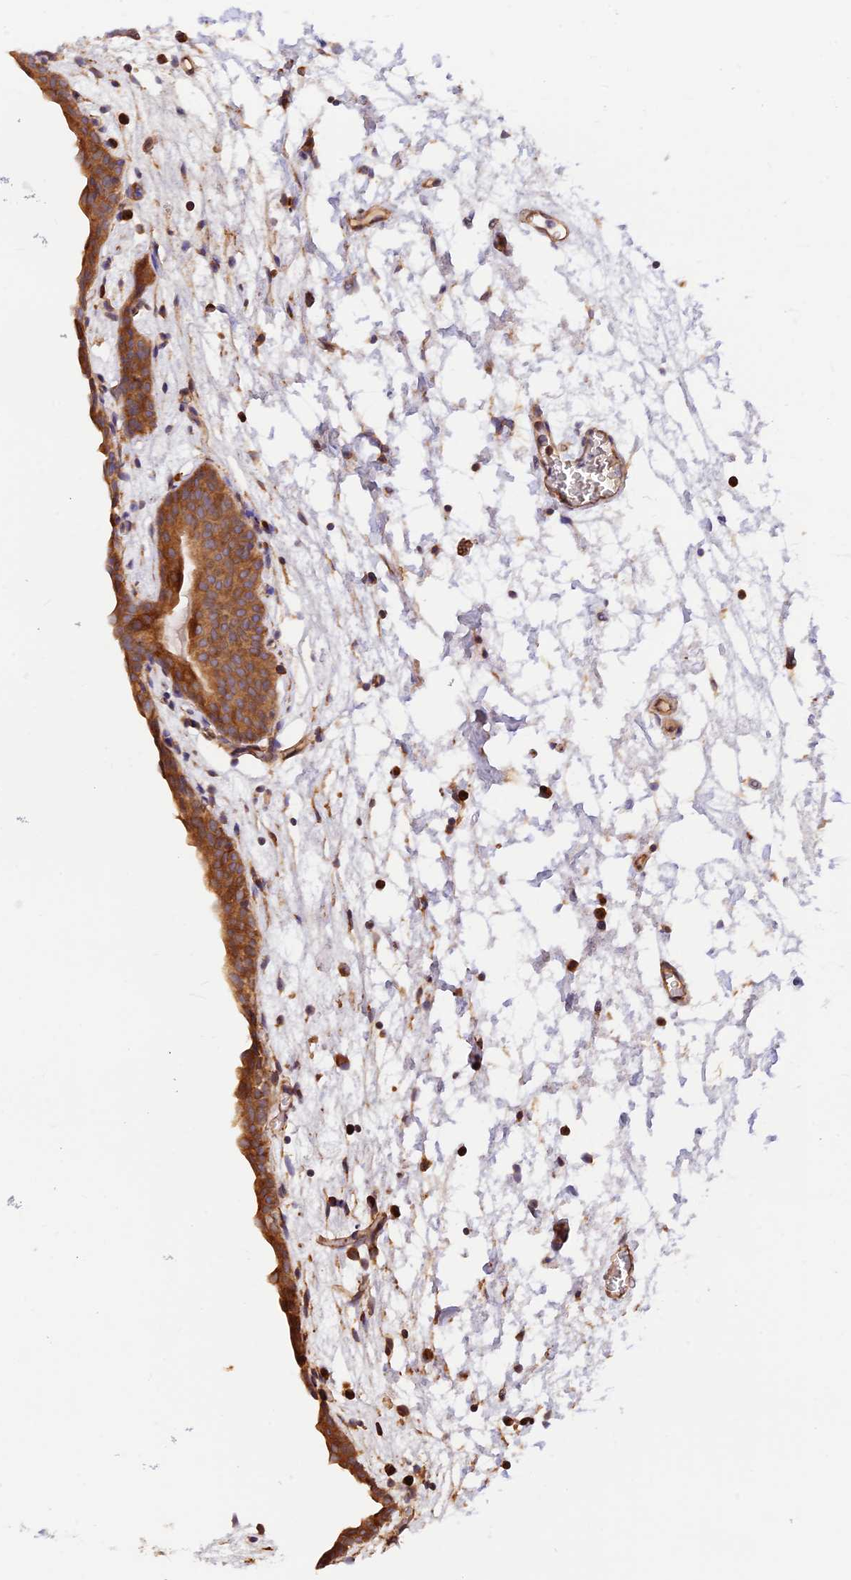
{"staining": {"intensity": "moderate", "quantity": ">75%", "location": "cytoplasmic/membranous"}, "tissue": "urinary bladder", "cell_type": "Urothelial cells", "image_type": "normal", "snomed": [{"axis": "morphology", "description": "Normal tissue, NOS"}, {"axis": "topography", "description": "Urinary bladder"}], "caption": "Immunohistochemical staining of unremarkable human urinary bladder shows medium levels of moderate cytoplasmic/membranous positivity in approximately >75% of urothelial cells.", "gene": "RPL5", "patient": {"sex": "male", "age": 83}}